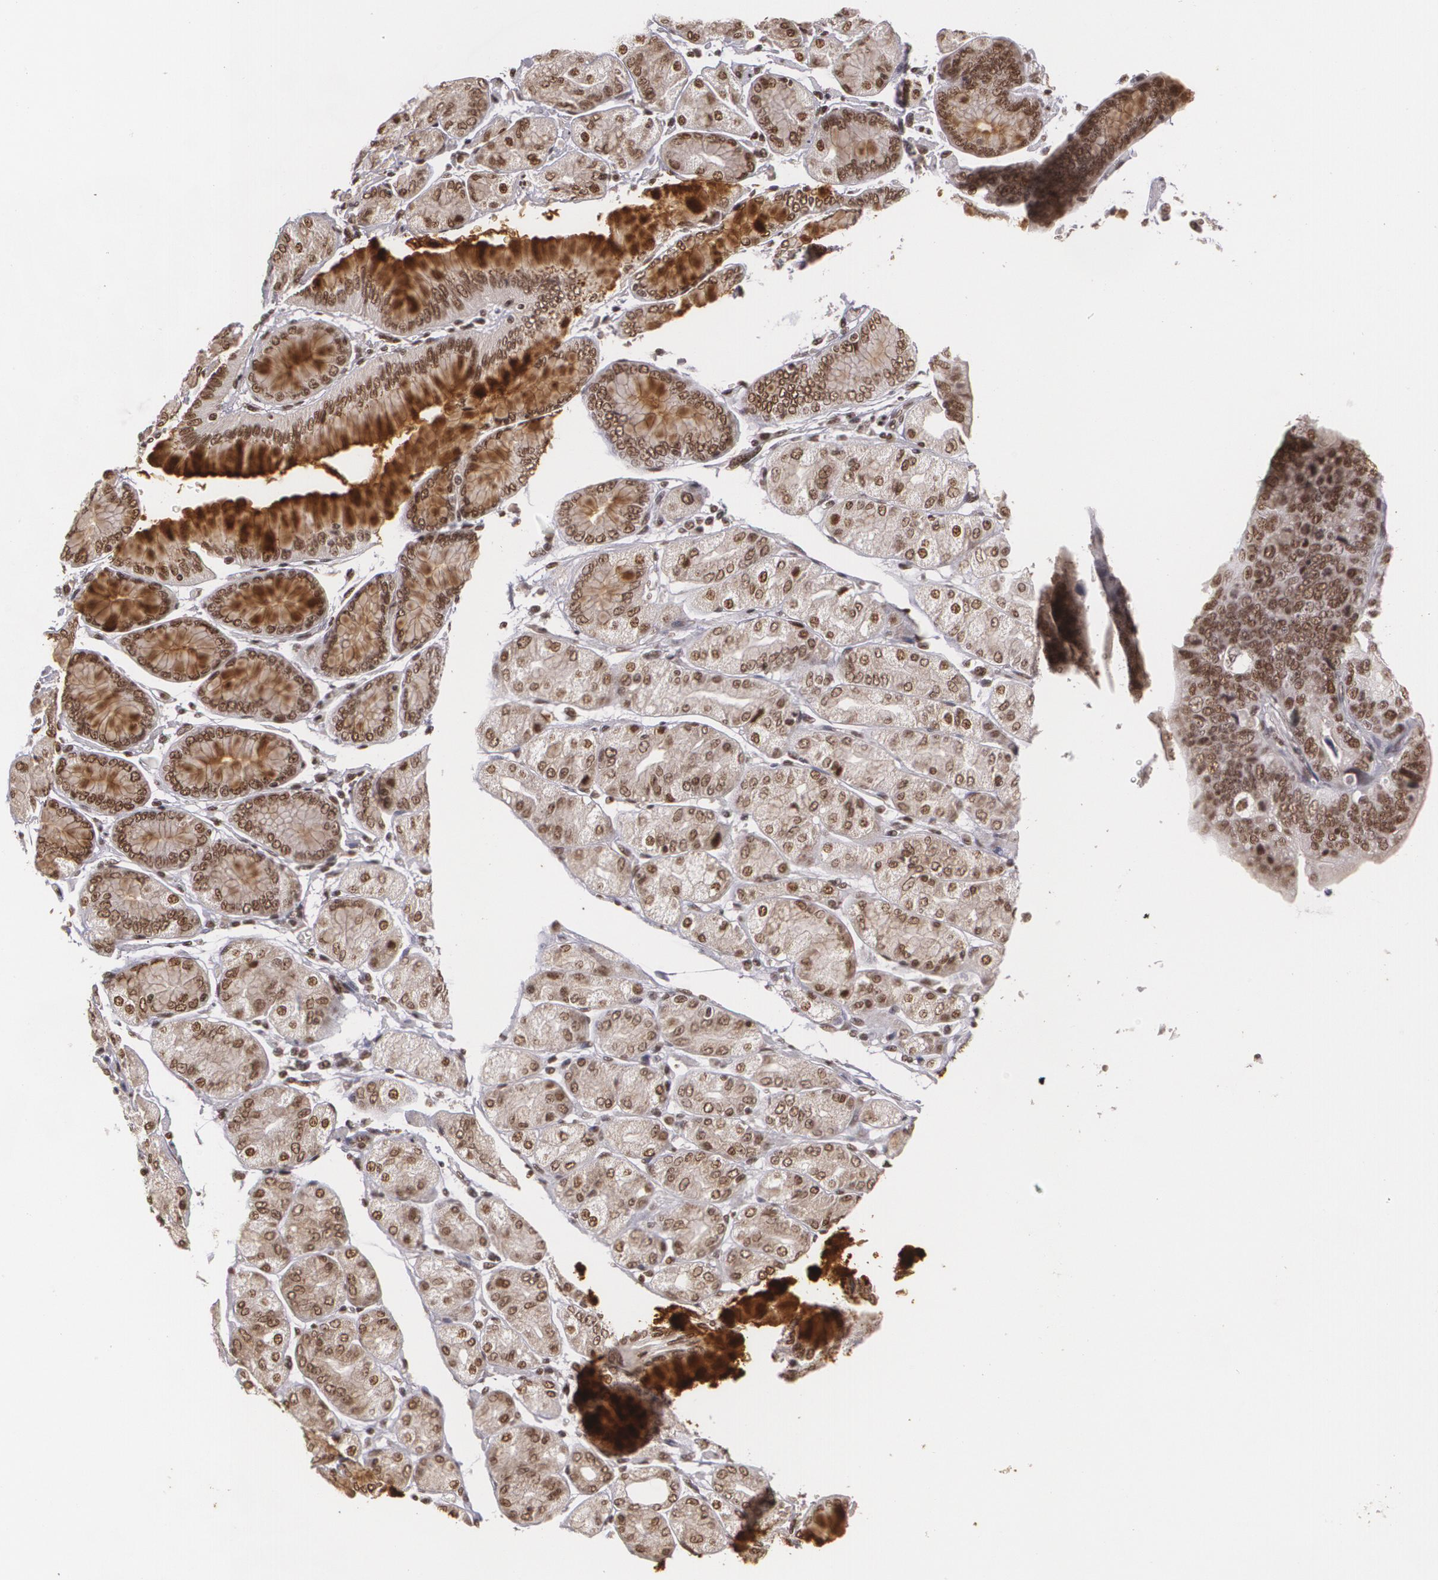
{"staining": {"intensity": "strong", "quantity": ">75%", "location": "nuclear"}, "tissue": "stomach cancer", "cell_type": "Tumor cells", "image_type": "cancer", "snomed": [{"axis": "morphology", "description": "Adenocarcinoma, NOS"}, {"axis": "topography", "description": "Stomach, upper"}], "caption": "Tumor cells exhibit high levels of strong nuclear expression in approximately >75% of cells in human stomach cancer (adenocarcinoma).", "gene": "RXRB", "patient": {"sex": "female", "age": 50}}